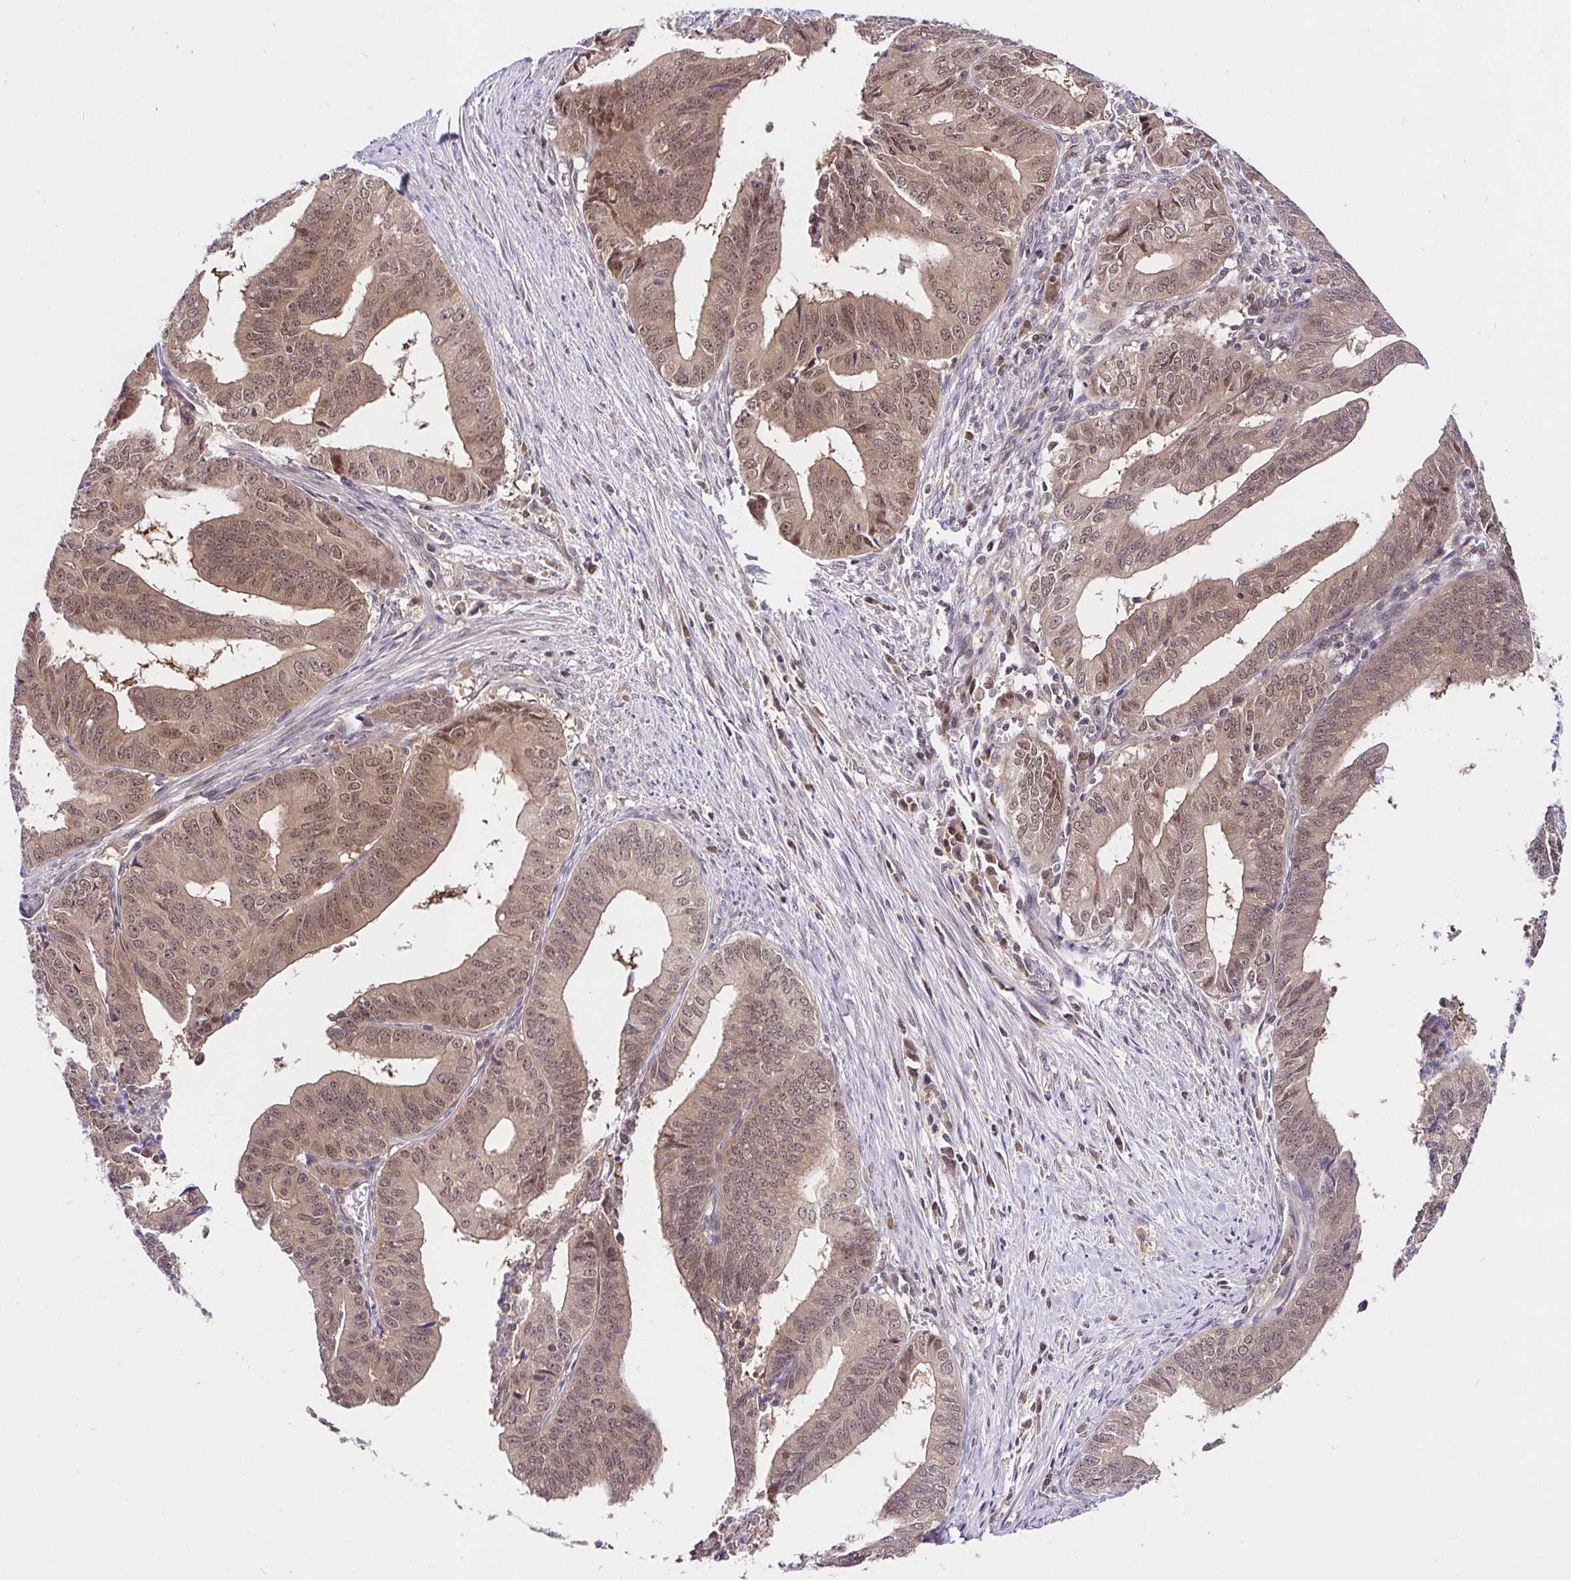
{"staining": {"intensity": "moderate", "quantity": ">75%", "location": "cytoplasmic/membranous,nuclear"}, "tissue": "endometrial cancer", "cell_type": "Tumor cells", "image_type": "cancer", "snomed": [{"axis": "morphology", "description": "Adenocarcinoma, NOS"}, {"axis": "topography", "description": "Endometrium"}], "caption": "Tumor cells exhibit moderate cytoplasmic/membranous and nuclear expression in approximately >75% of cells in endometrial cancer.", "gene": "UBE2M", "patient": {"sex": "female", "age": 65}}